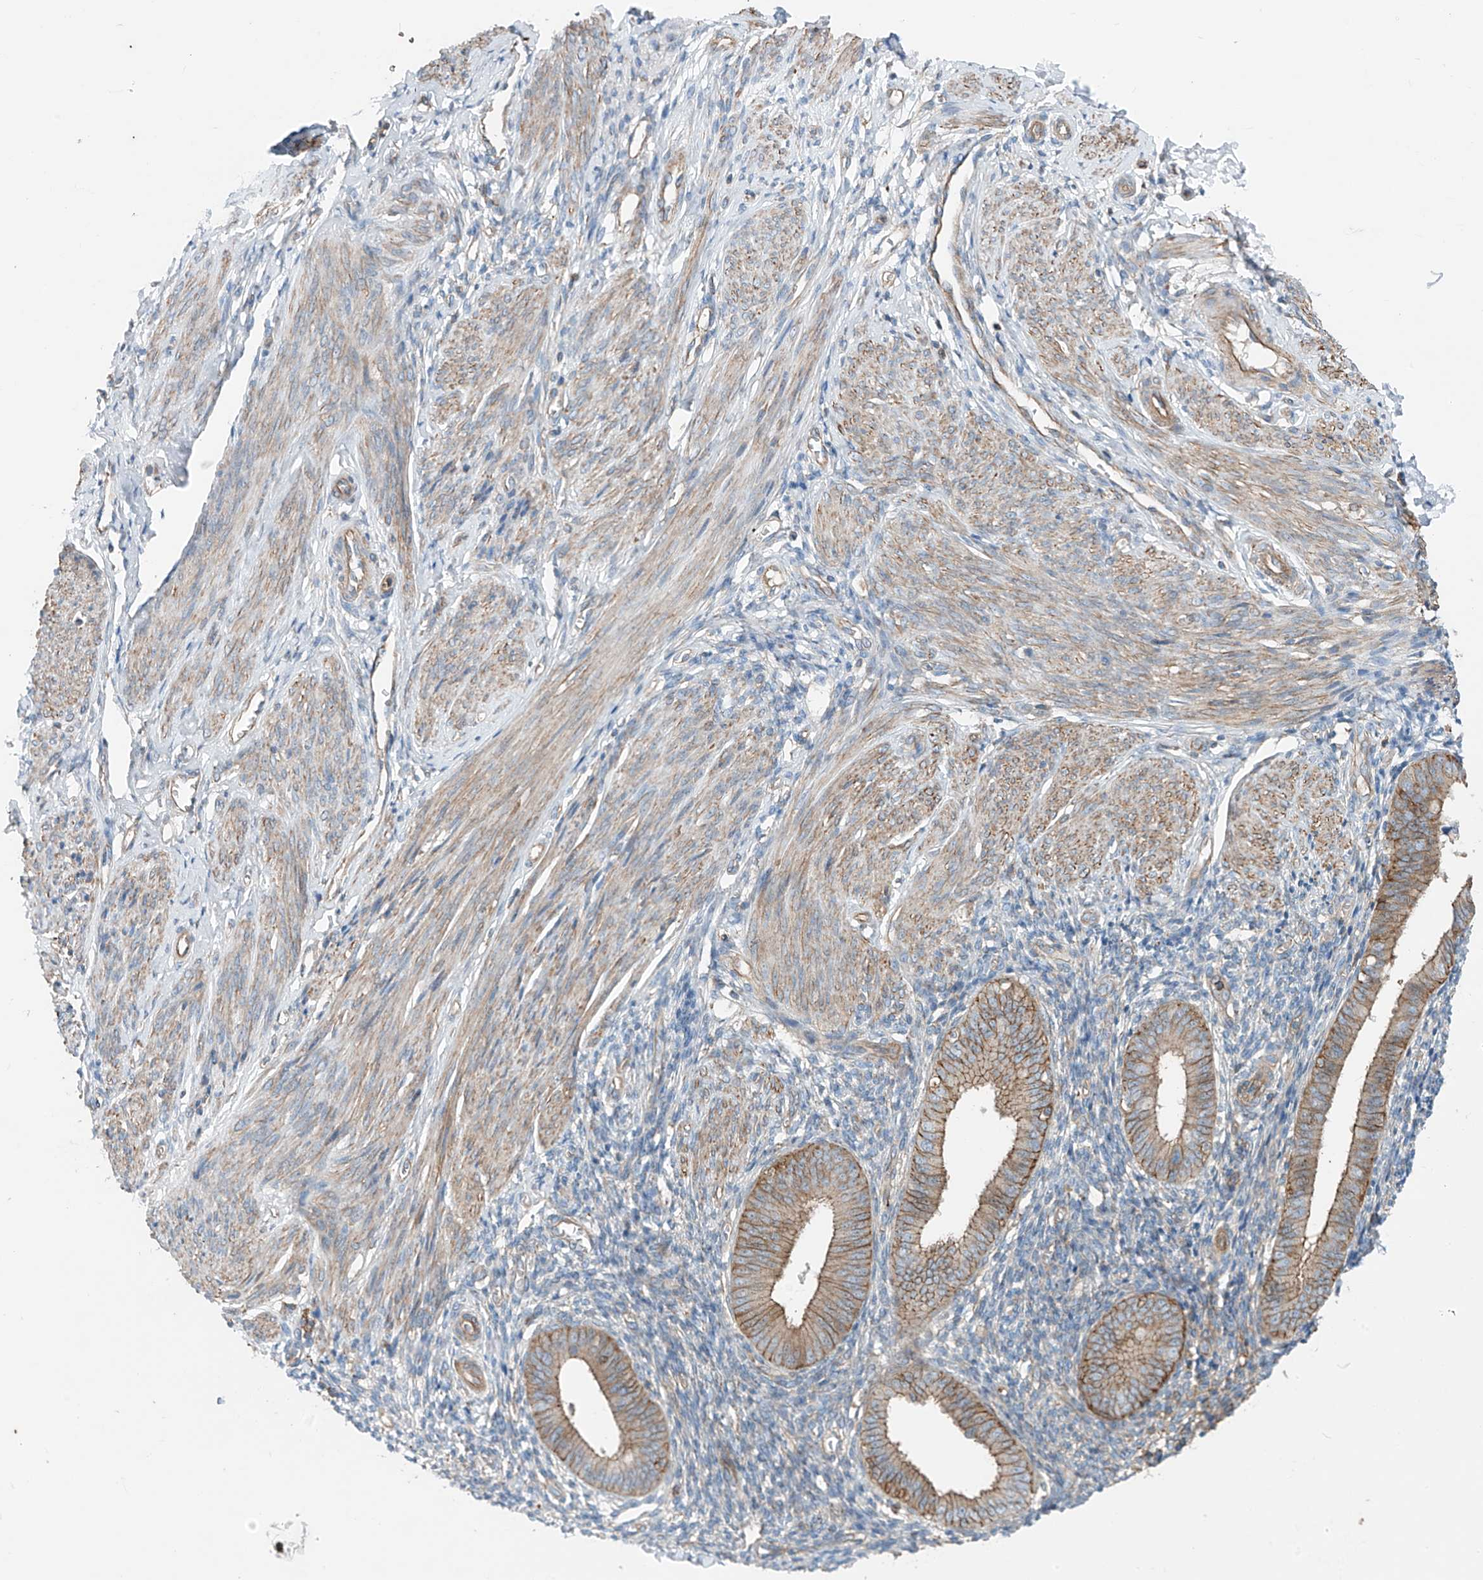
{"staining": {"intensity": "weak", "quantity": "<25%", "location": "cytoplasmic/membranous"}, "tissue": "endometrium", "cell_type": "Cells in endometrial stroma", "image_type": "normal", "snomed": [{"axis": "morphology", "description": "Normal tissue, NOS"}, {"axis": "topography", "description": "Uterus"}, {"axis": "topography", "description": "Endometrium"}], "caption": "Image shows no significant protein positivity in cells in endometrial stroma of unremarkable endometrium.", "gene": "SLC1A5", "patient": {"sex": "female", "age": 48}}